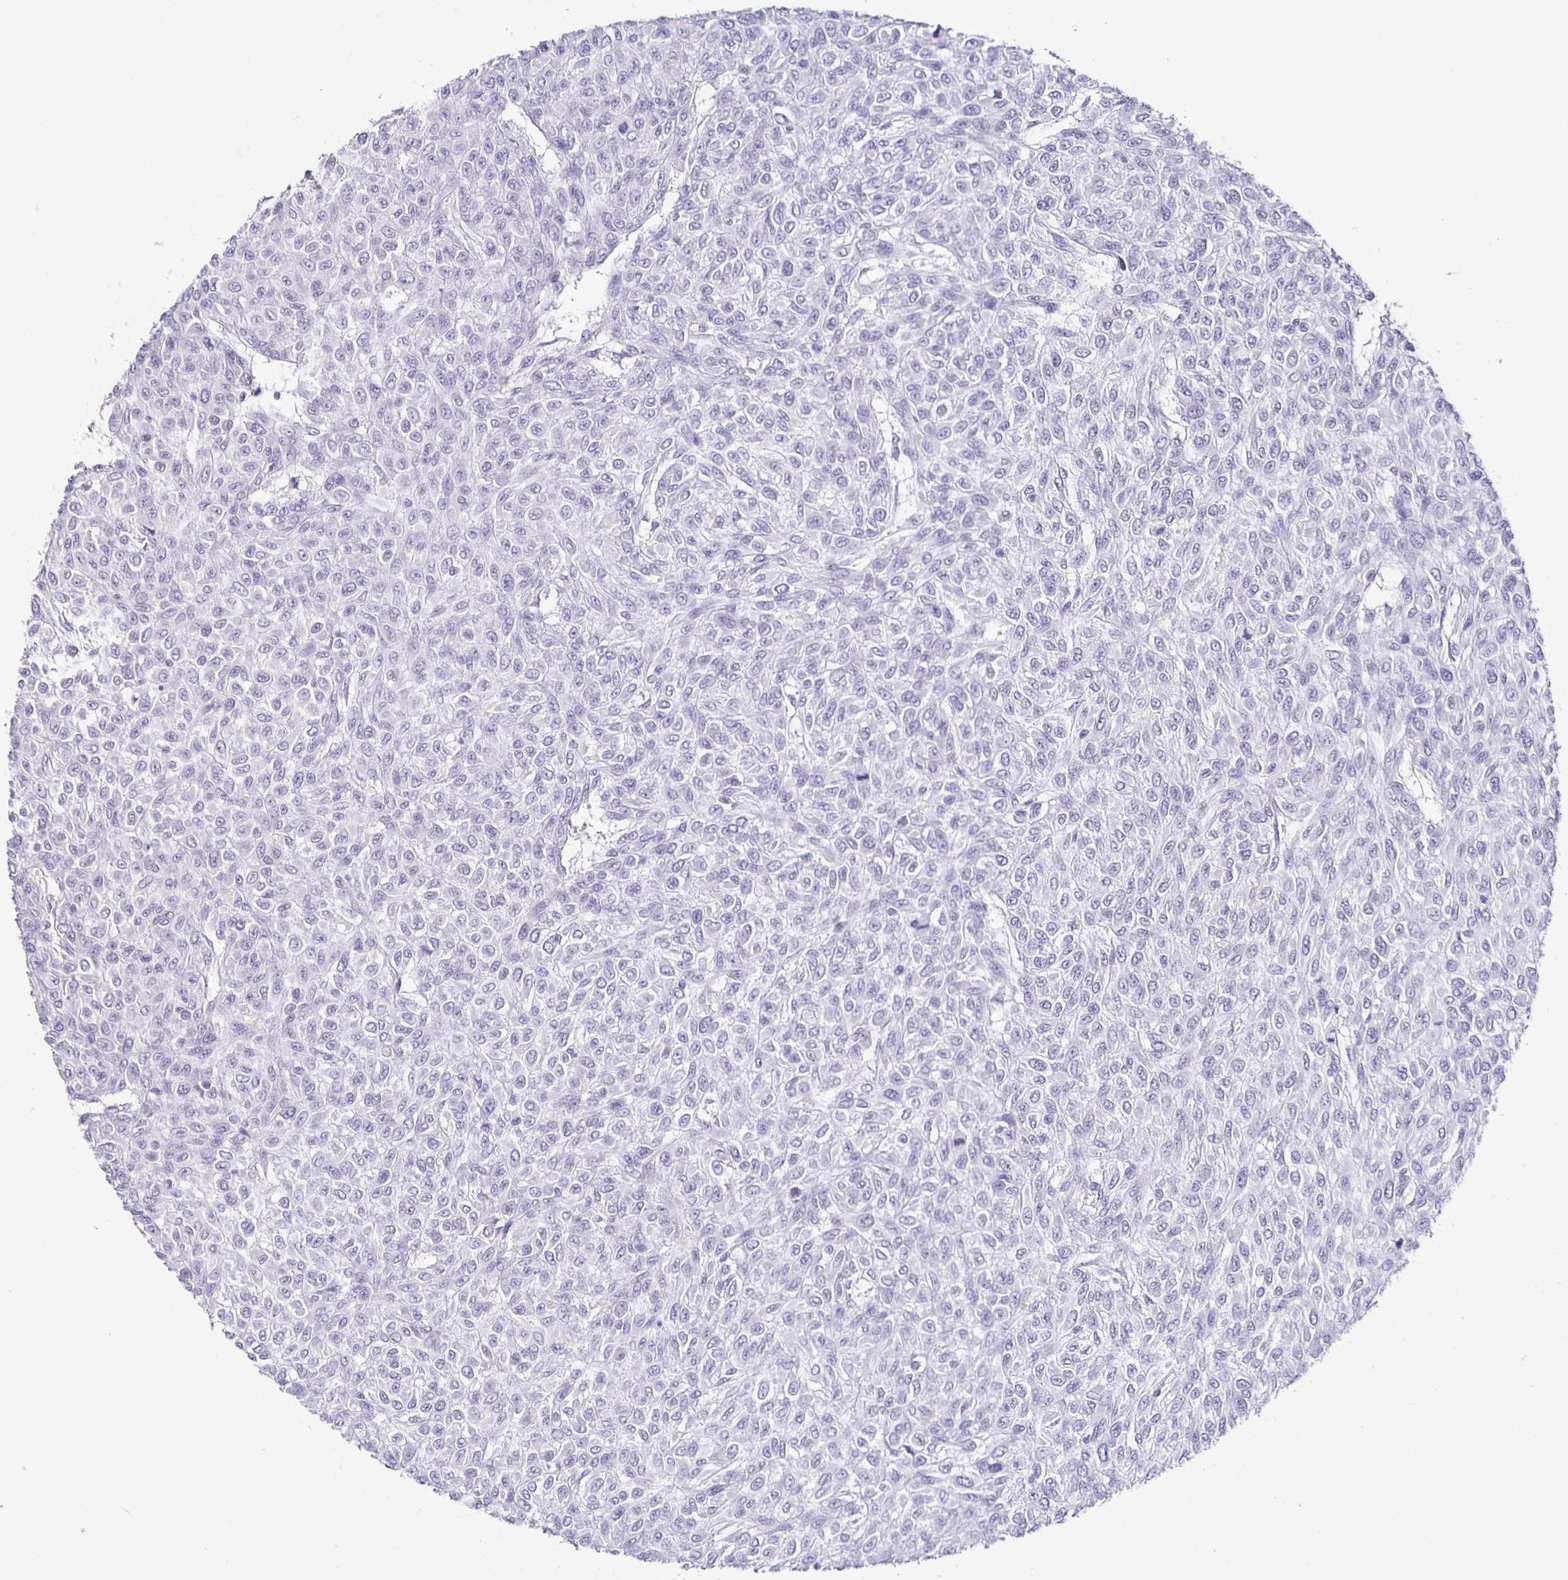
{"staining": {"intensity": "negative", "quantity": "none", "location": "none"}, "tissue": "renal cancer", "cell_type": "Tumor cells", "image_type": "cancer", "snomed": [{"axis": "morphology", "description": "Adenocarcinoma, NOS"}, {"axis": "topography", "description": "Kidney"}], "caption": "High power microscopy histopathology image of an immunohistochemistry (IHC) histopathology image of renal adenocarcinoma, revealing no significant staining in tumor cells.", "gene": "CARNS1", "patient": {"sex": "male", "age": 58}}